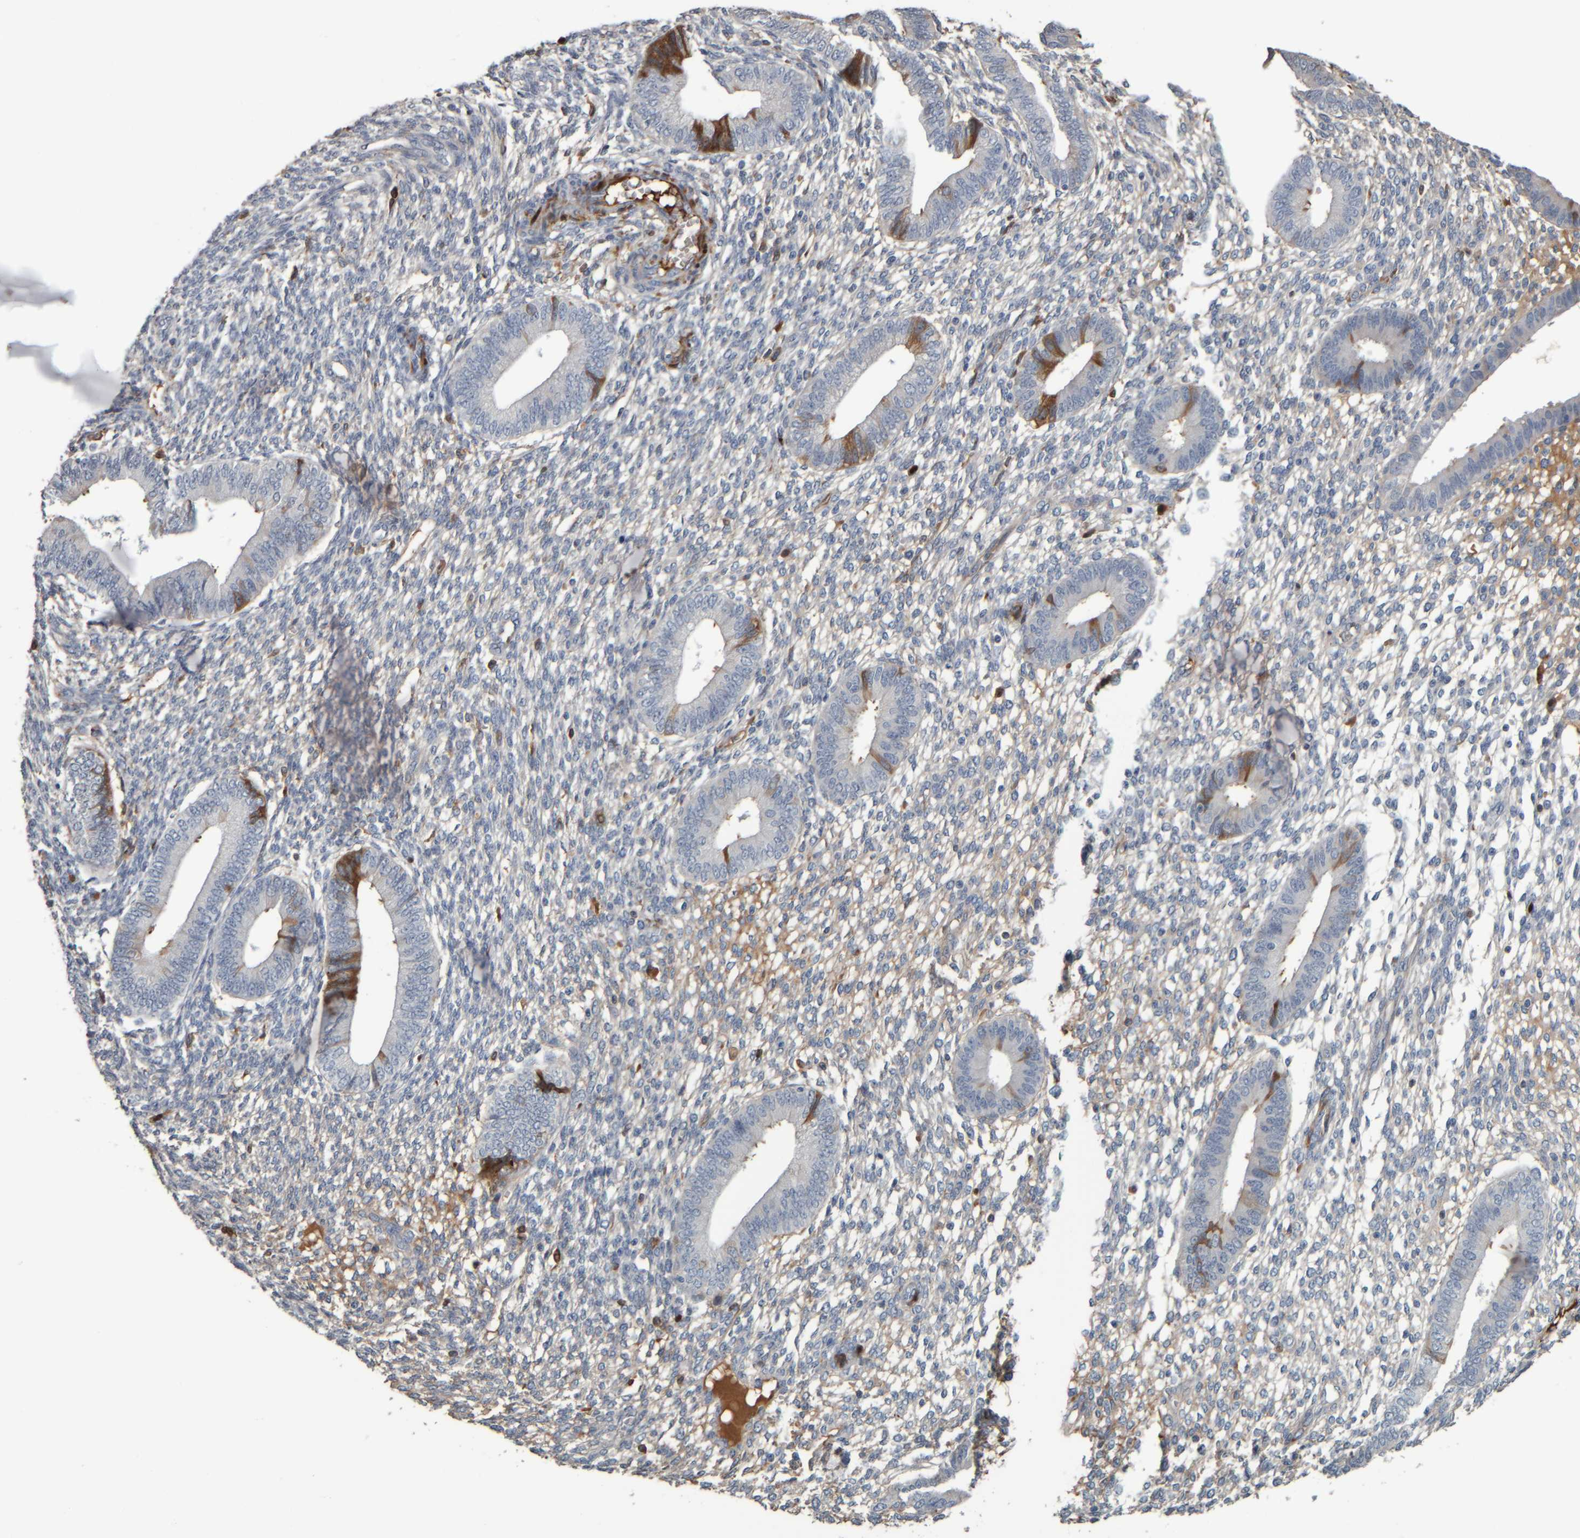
{"staining": {"intensity": "weak", "quantity": "<25%", "location": "cytoplasmic/membranous"}, "tissue": "endometrium", "cell_type": "Cells in endometrial stroma", "image_type": "normal", "snomed": [{"axis": "morphology", "description": "Normal tissue, NOS"}, {"axis": "topography", "description": "Endometrium"}], "caption": "The micrograph reveals no staining of cells in endometrial stroma in normal endometrium.", "gene": "CAVIN4", "patient": {"sex": "female", "age": 46}}